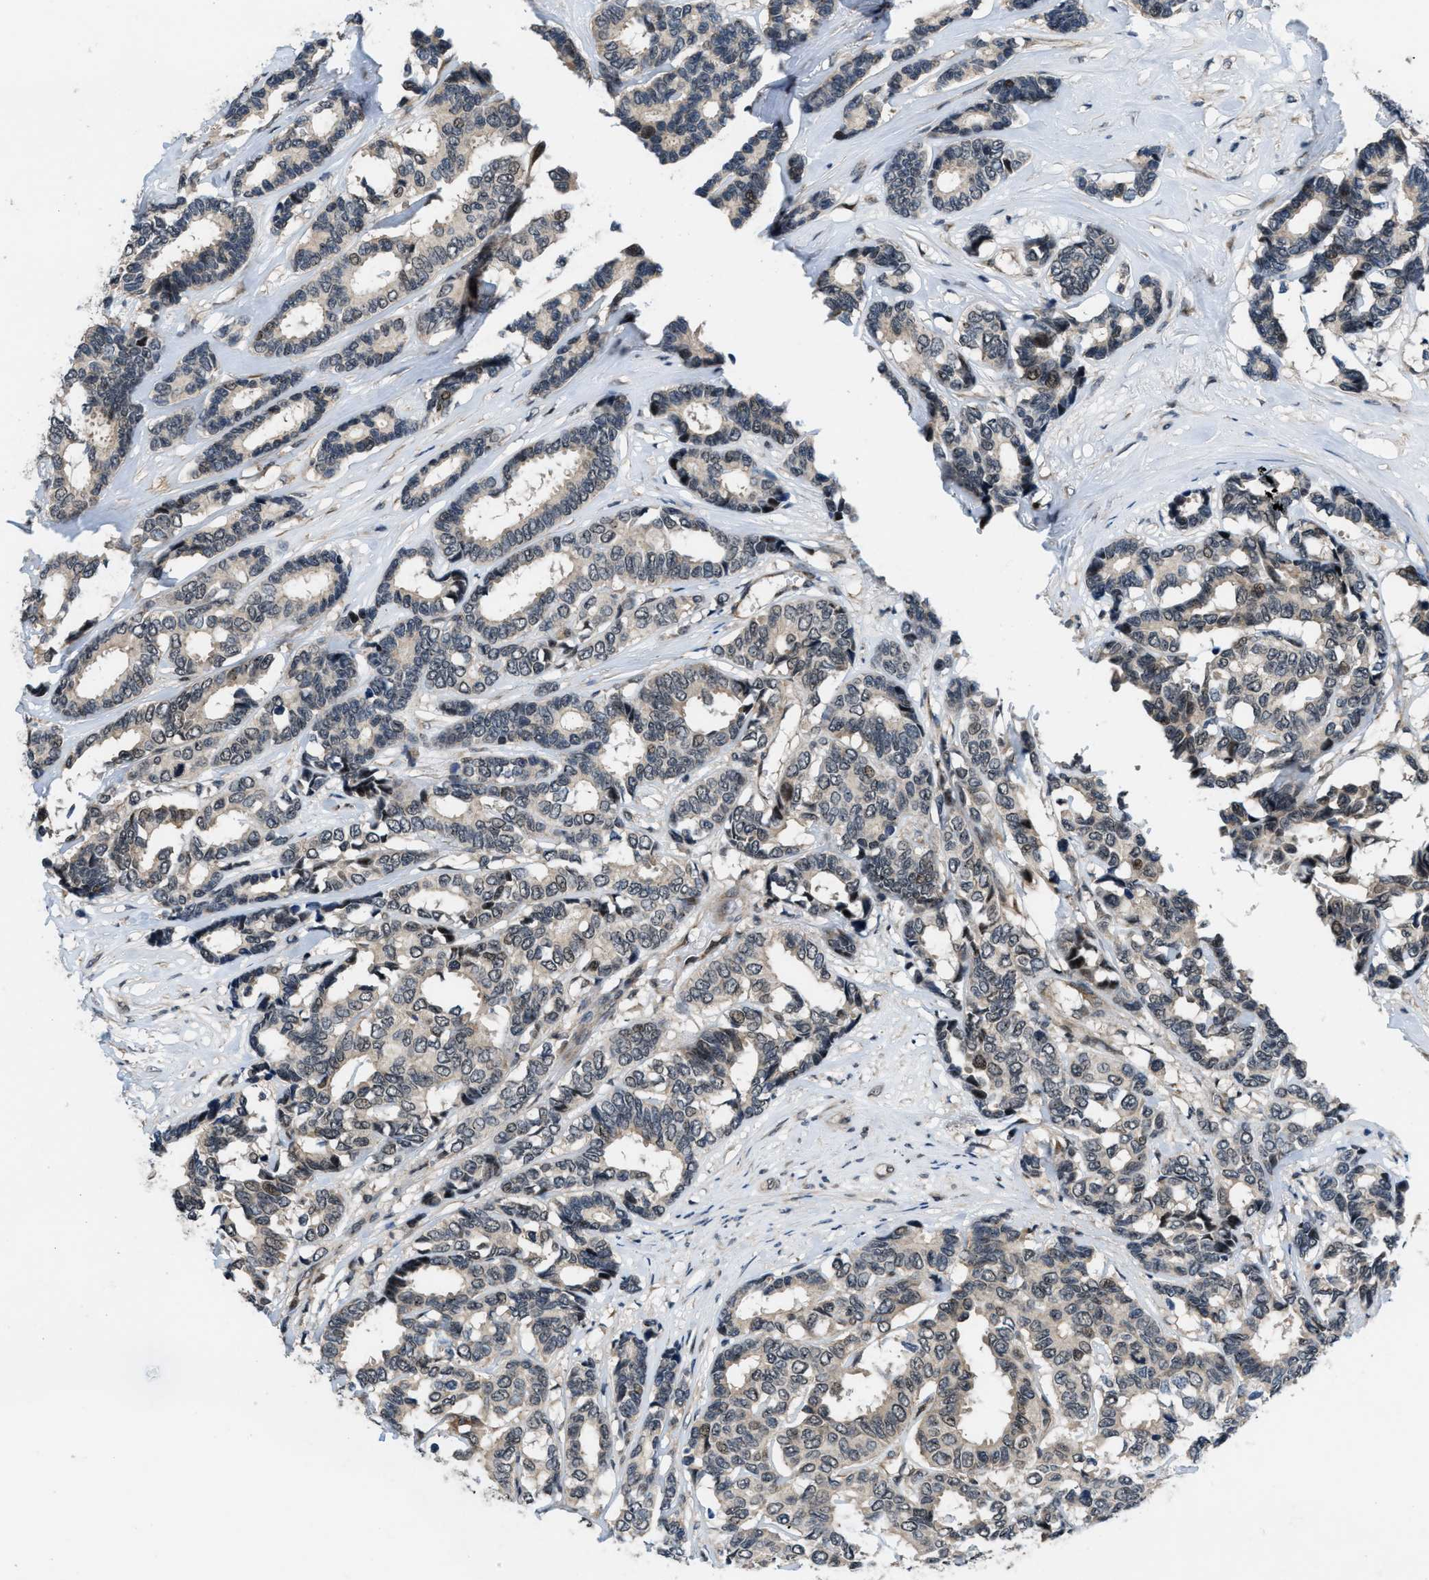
{"staining": {"intensity": "moderate", "quantity": "<25%", "location": "cytoplasmic/membranous,nuclear"}, "tissue": "breast cancer", "cell_type": "Tumor cells", "image_type": "cancer", "snomed": [{"axis": "morphology", "description": "Duct carcinoma"}, {"axis": "topography", "description": "Breast"}], "caption": "A high-resolution image shows immunohistochemistry (IHC) staining of breast intraductal carcinoma, which exhibits moderate cytoplasmic/membranous and nuclear expression in about <25% of tumor cells.", "gene": "SETD5", "patient": {"sex": "female", "age": 87}}